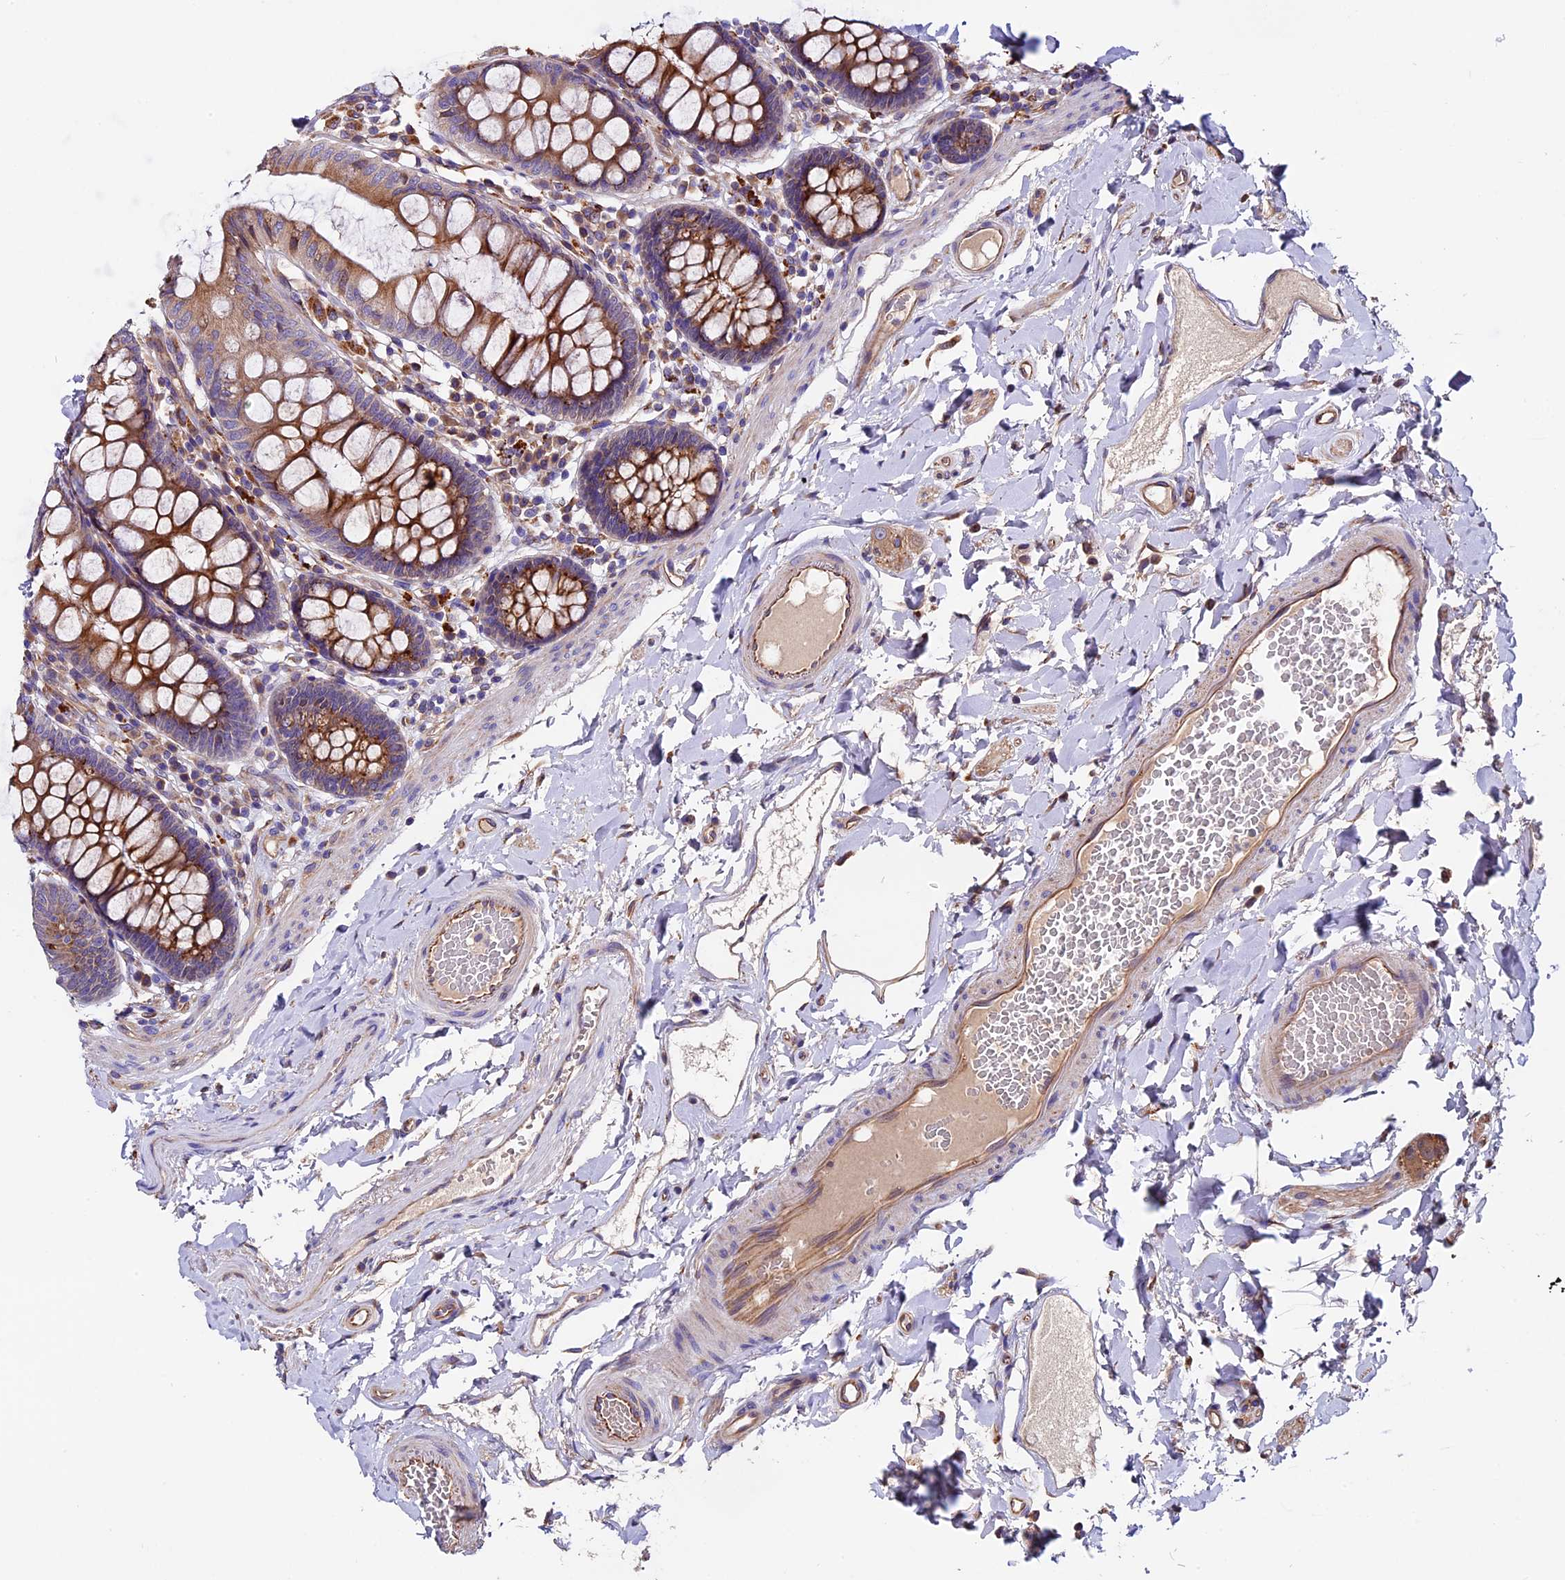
{"staining": {"intensity": "moderate", "quantity": ">75%", "location": "cytoplasmic/membranous"}, "tissue": "colon", "cell_type": "Endothelial cells", "image_type": "normal", "snomed": [{"axis": "morphology", "description": "Normal tissue, NOS"}, {"axis": "topography", "description": "Colon"}], "caption": "A photomicrograph showing moderate cytoplasmic/membranous staining in approximately >75% of endothelial cells in unremarkable colon, as visualized by brown immunohistochemical staining.", "gene": "CLN5", "patient": {"sex": "male", "age": 84}}